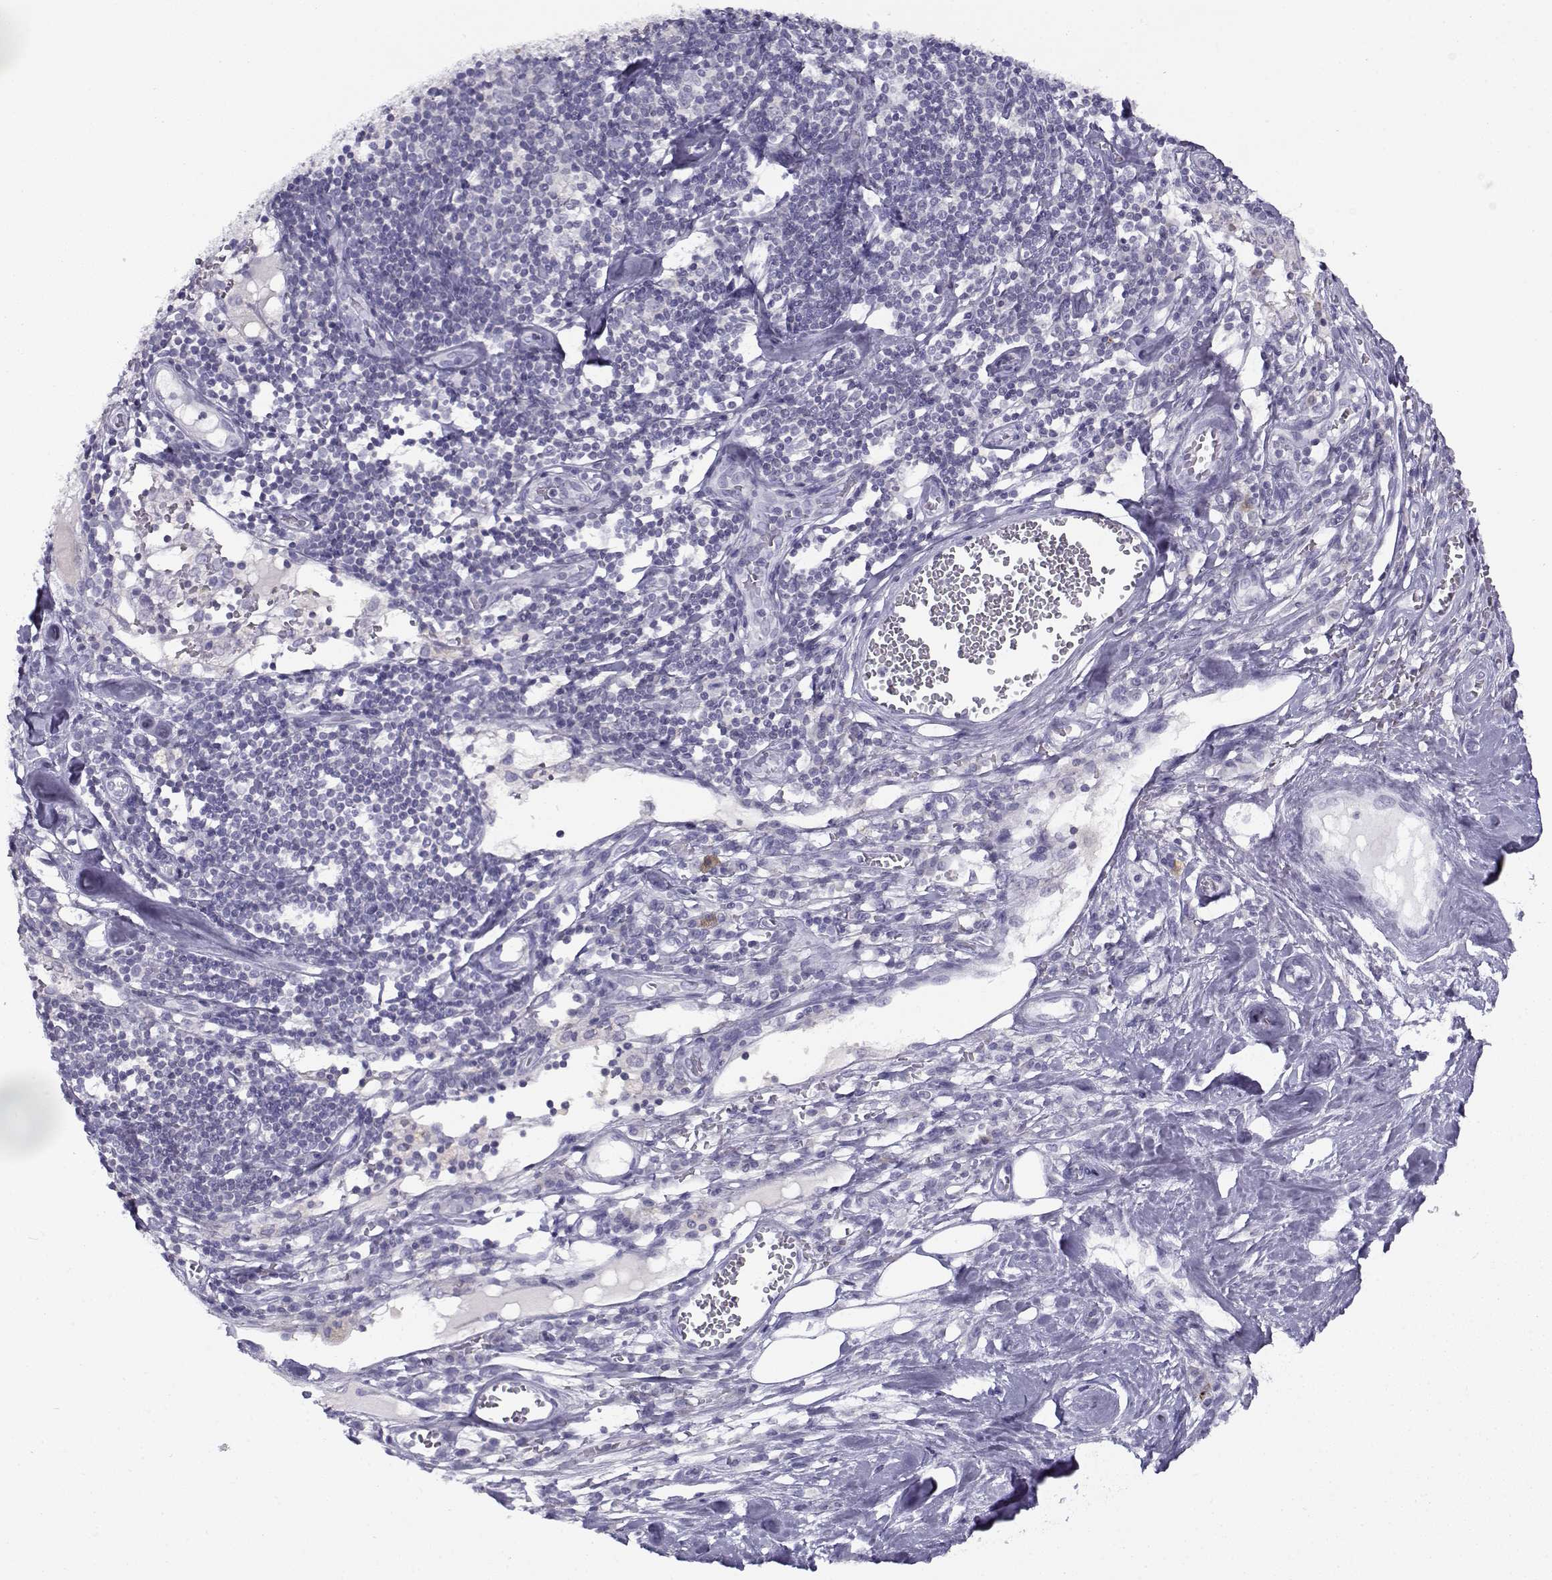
{"staining": {"intensity": "negative", "quantity": "none", "location": "none"}, "tissue": "melanoma", "cell_type": "Tumor cells", "image_type": "cancer", "snomed": [{"axis": "morphology", "description": "Malignant melanoma, Metastatic site"}, {"axis": "topography", "description": "Lymph node"}], "caption": "A micrograph of malignant melanoma (metastatic site) stained for a protein exhibits no brown staining in tumor cells.", "gene": "FAM166A", "patient": {"sex": "female", "age": 64}}